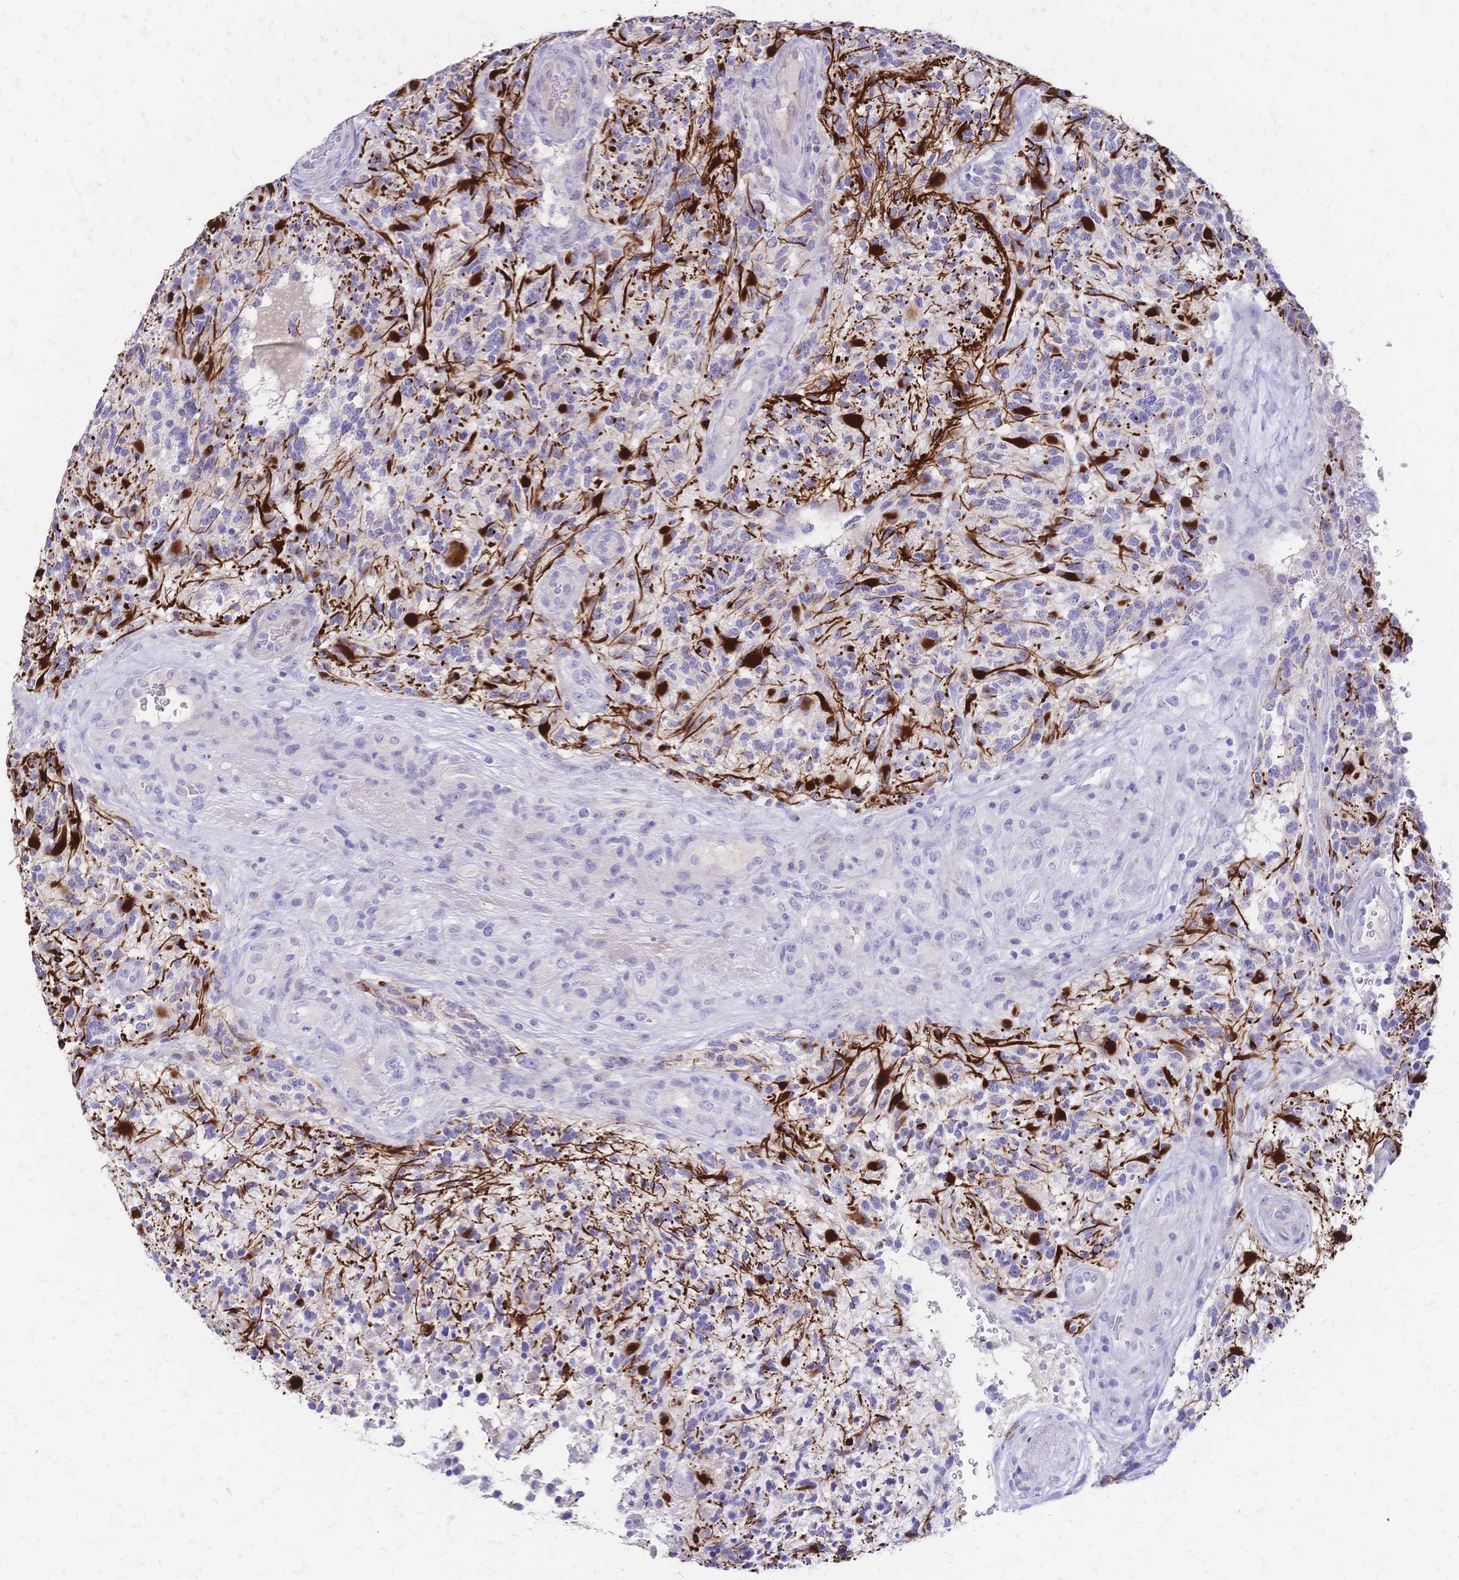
{"staining": {"intensity": "negative", "quantity": "none", "location": "none"}, "tissue": "glioma", "cell_type": "Tumor cells", "image_type": "cancer", "snomed": [{"axis": "morphology", "description": "Glioma, malignant, High grade"}, {"axis": "topography", "description": "Brain"}], "caption": "This is an immunohistochemistry micrograph of human glioma. There is no staining in tumor cells.", "gene": "IL2RA", "patient": {"sex": "female", "age": 71}}